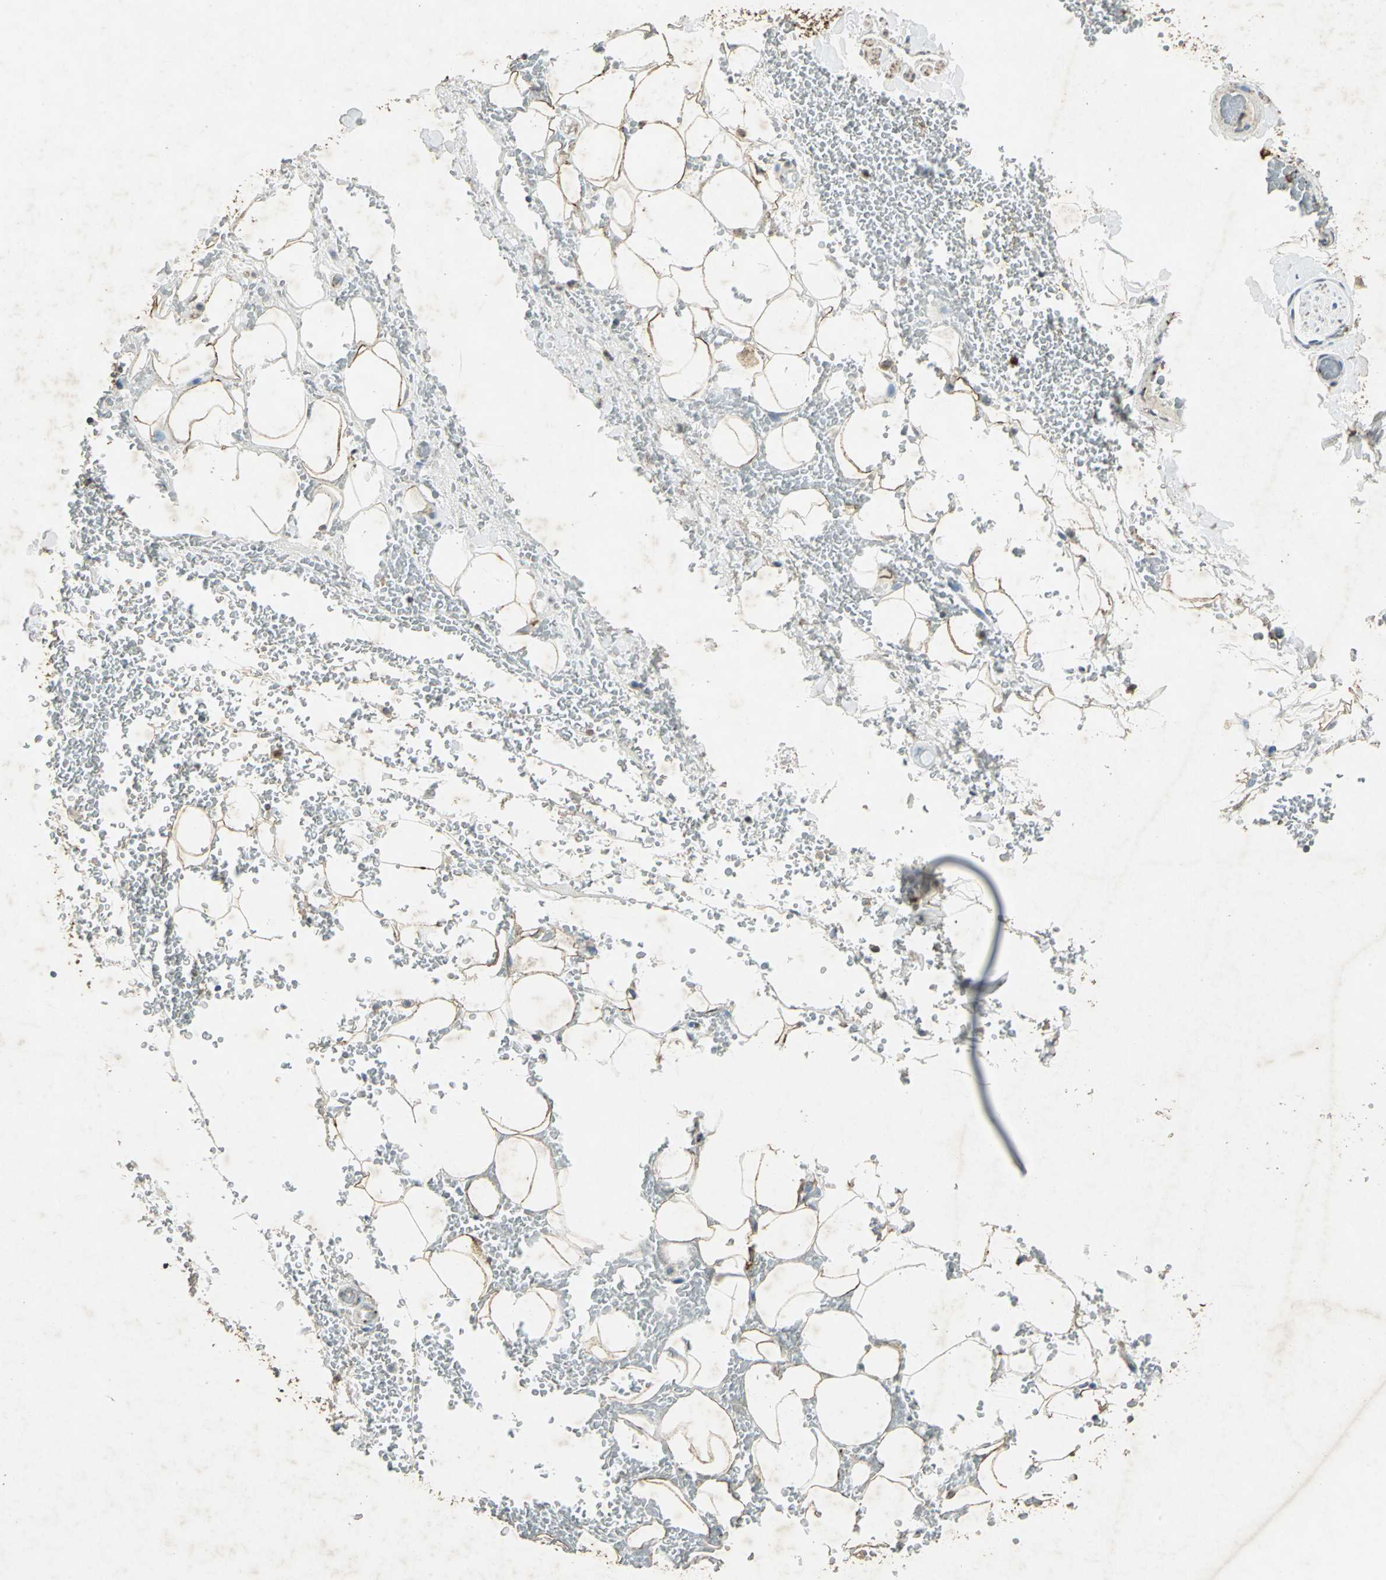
{"staining": {"intensity": "weak", "quantity": "25%-75%", "location": "cytoplasmic/membranous"}, "tissue": "adipose tissue", "cell_type": "Adipocytes", "image_type": "normal", "snomed": [{"axis": "morphology", "description": "Normal tissue, NOS"}, {"axis": "morphology", "description": "Inflammation, NOS"}, {"axis": "topography", "description": "Breast"}], "caption": "Adipocytes display weak cytoplasmic/membranous staining in approximately 25%-75% of cells in benign adipose tissue. Nuclei are stained in blue.", "gene": "CAMK2B", "patient": {"sex": "female", "age": 65}}